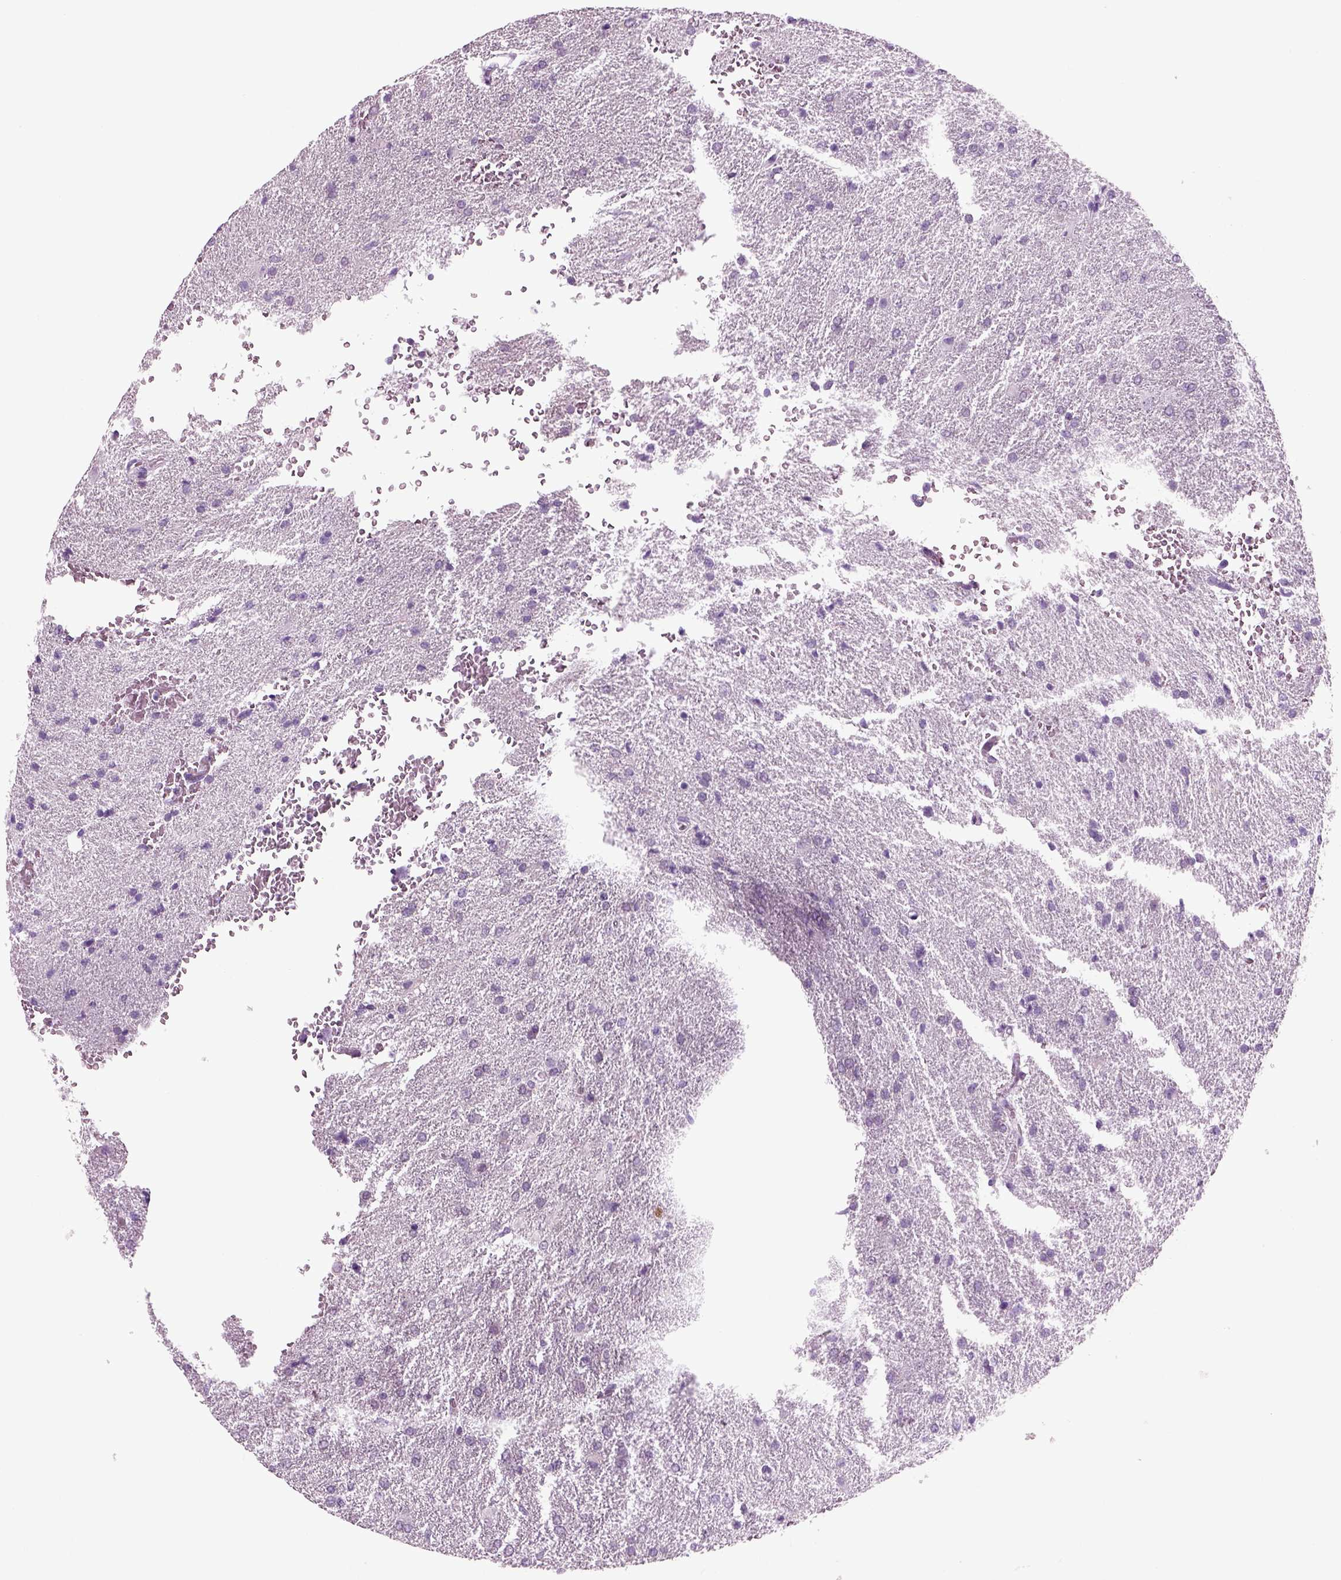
{"staining": {"intensity": "negative", "quantity": "none", "location": "none"}, "tissue": "glioma", "cell_type": "Tumor cells", "image_type": "cancer", "snomed": [{"axis": "morphology", "description": "Glioma, malignant, High grade"}, {"axis": "topography", "description": "Brain"}], "caption": "Immunohistochemistry micrograph of glioma stained for a protein (brown), which reveals no positivity in tumor cells.", "gene": "CRABP1", "patient": {"sex": "male", "age": 68}}